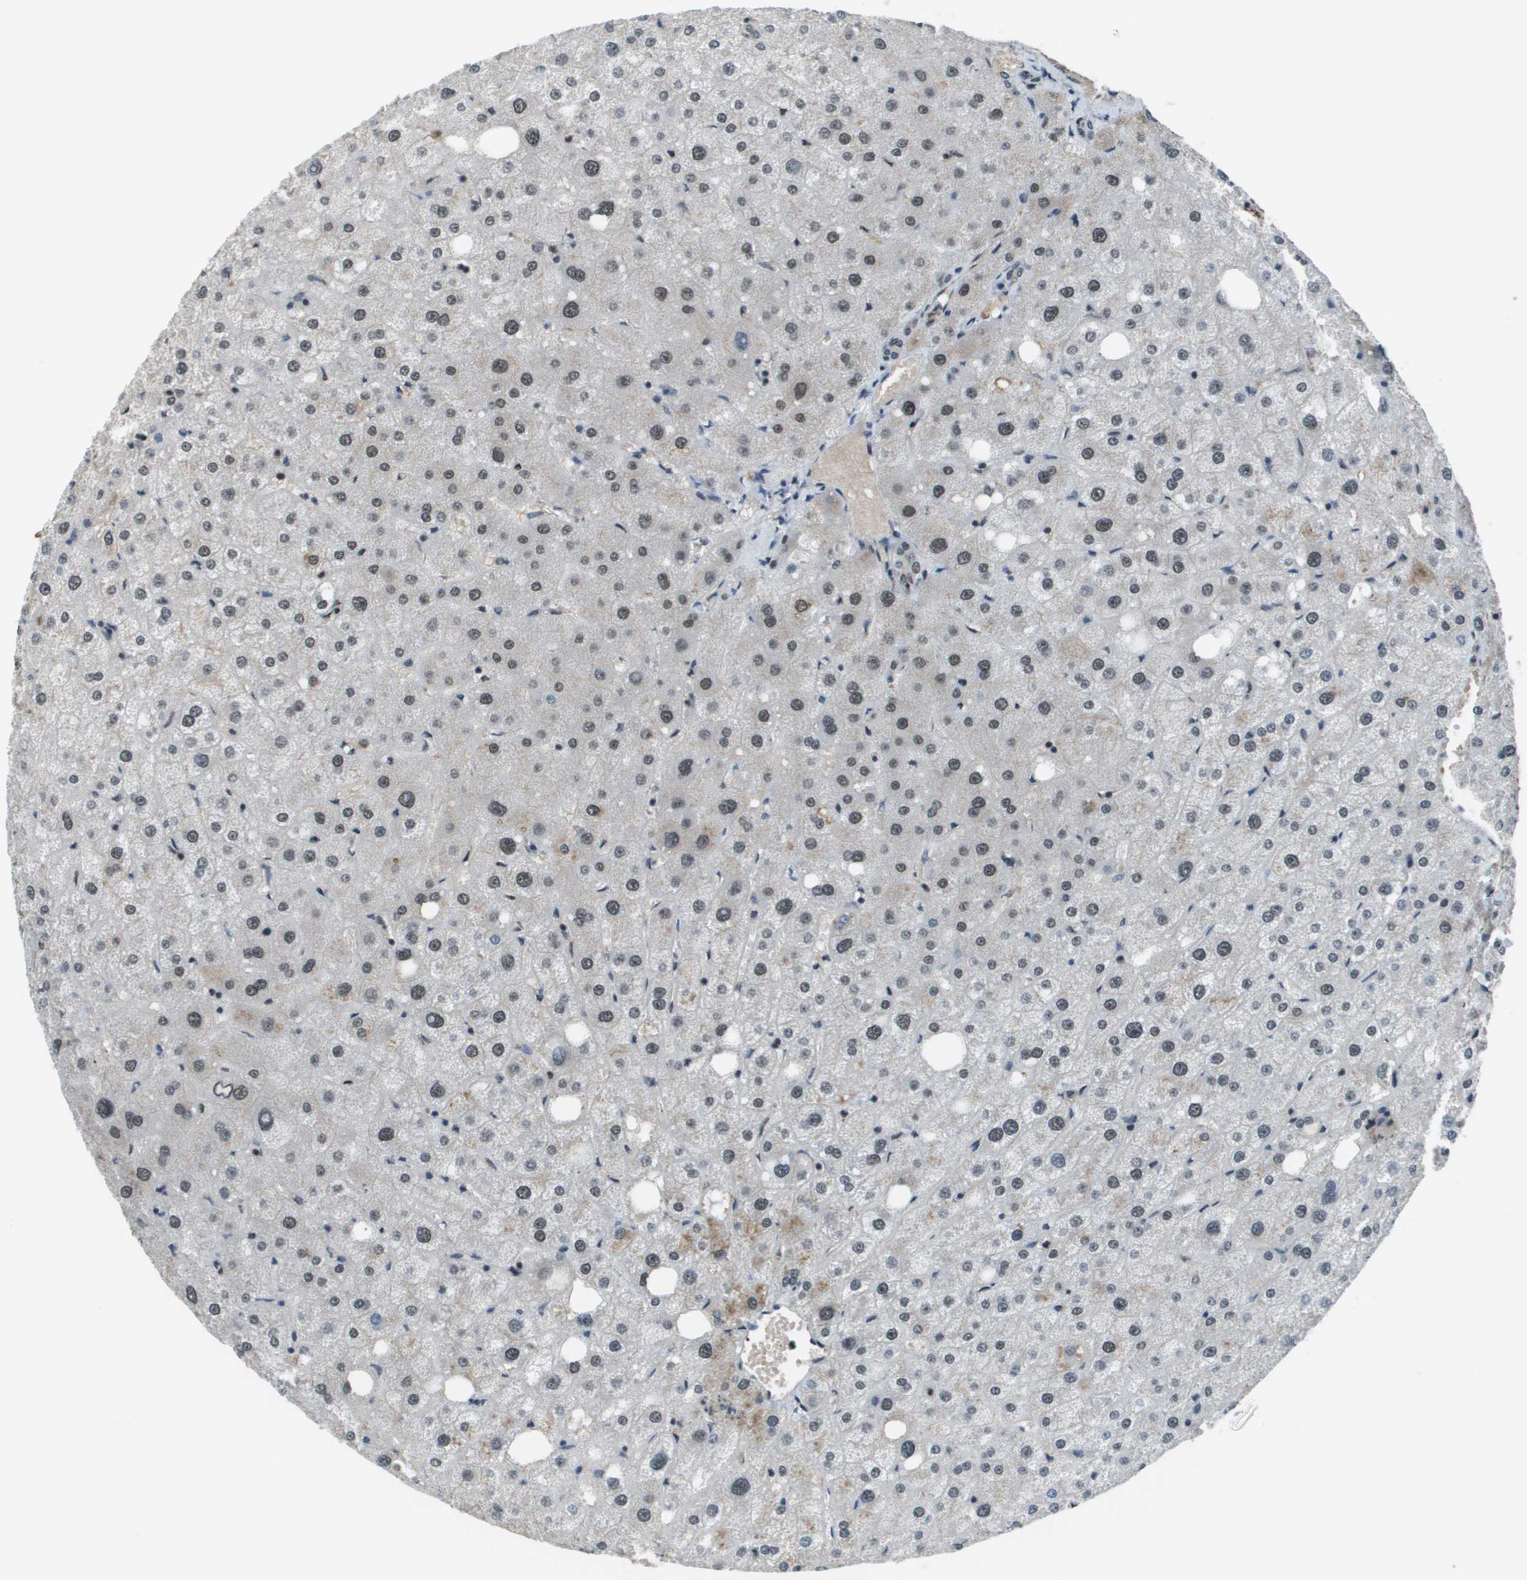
{"staining": {"intensity": "moderate", "quantity": "25%-75%", "location": "nuclear"}, "tissue": "liver", "cell_type": "Cholangiocytes", "image_type": "normal", "snomed": [{"axis": "morphology", "description": "Normal tissue, NOS"}, {"axis": "topography", "description": "Liver"}], "caption": "The histopathology image displays staining of benign liver, revealing moderate nuclear protein expression (brown color) within cholangiocytes. (DAB (3,3'-diaminobenzidine) IHC with brightfield microscopy, high magnification).", "gene": "THRAP3", "patient": {"sex": "male", "age": 73}}